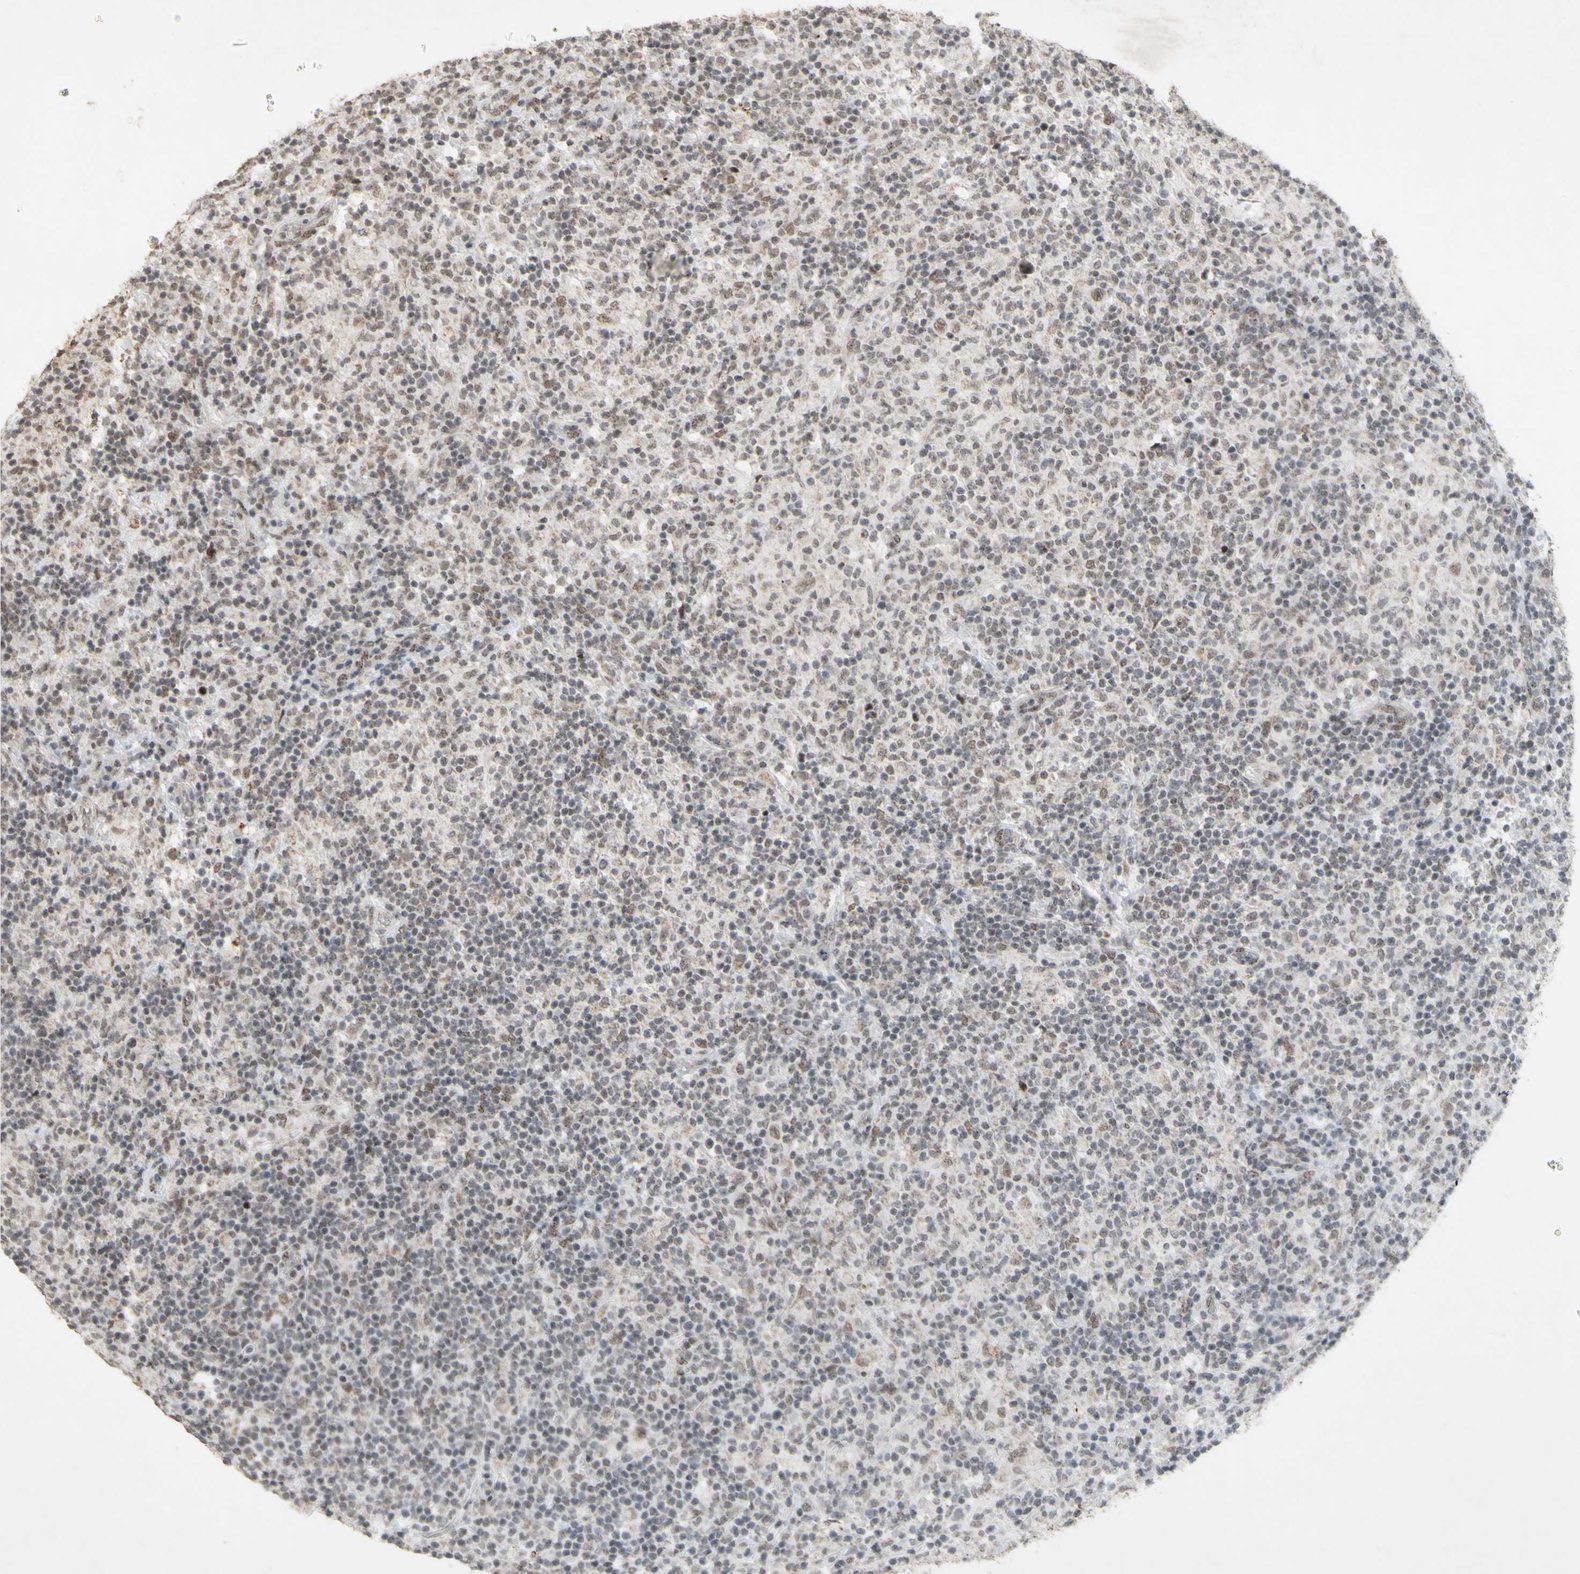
{"staining": {"intensity": "weak", "quantity": "25%-75%", "location": "nuclear"}, "tissue": "lymphoma", "cell_type": "Tumor cells", "image_type": "cancer", "snomed": [{"axis": "morphology", "description": "Hodgkin's disease, NOS"}, {"axis": "topography", "description": "Lymph node"}], "caption": "Human lymphoma stained with a protein marker displays weak staining in tumor cells.", "gene": "CENPB", "patient": {"sex": "male", "age": 70}}